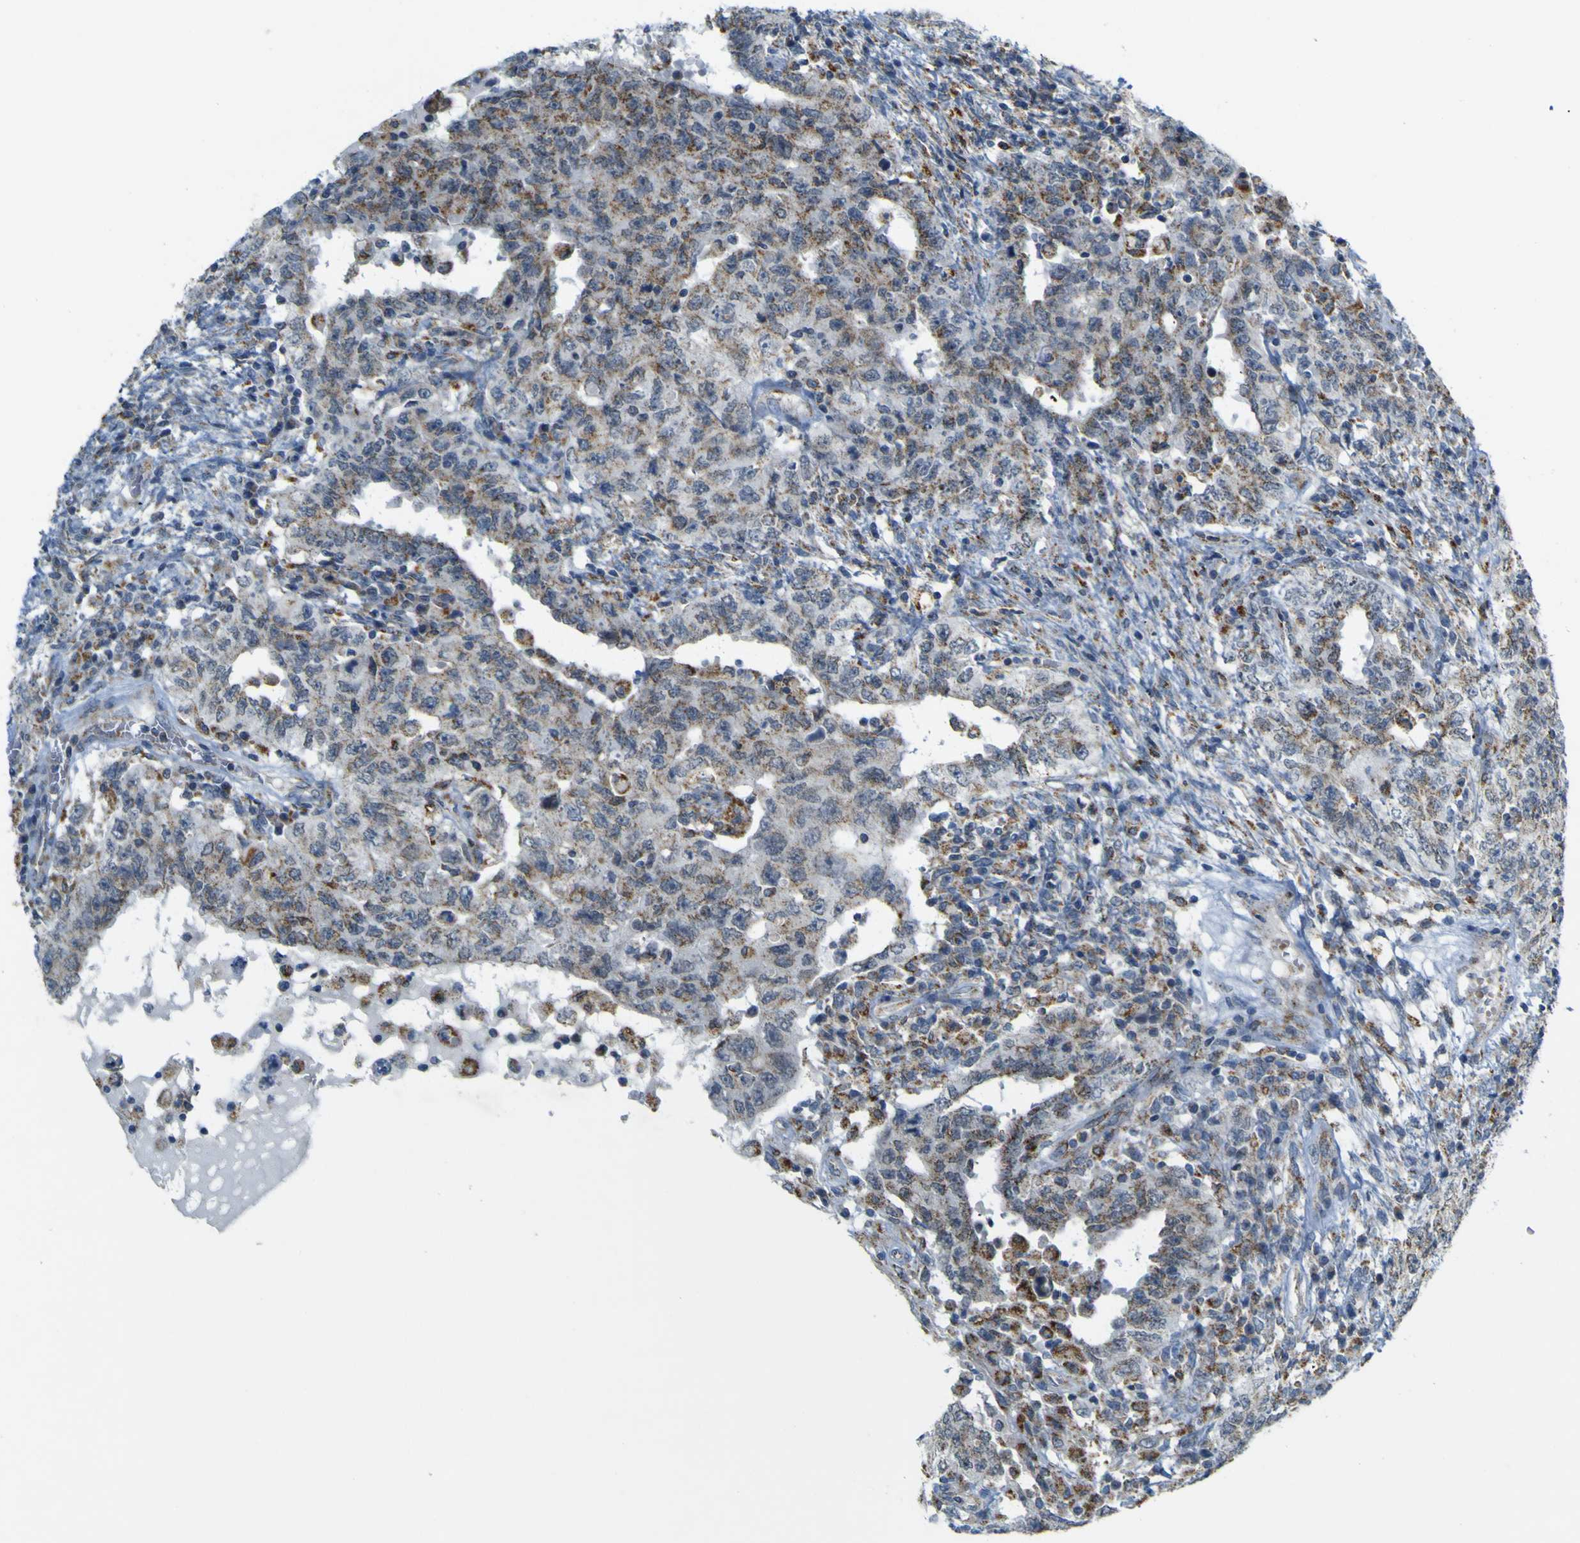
{"staining": {"intensity": "weak", "quantity": "<25%", "location": "cytoplasmic/membranous"}, "tissue": "testis cancer", "cell_type": "Tumor cells", "image_type": "cancer", "snomed": [{"axis": "morphology", "description": "Carcinoma, Embryonal, NOS"}, {"axis": "topography", "description": "Testis"}], "caption": "Tumor cells show no significant staining in testis cancer (embryonal carcinoma).", "gene": "ACBD5", "patient": {"sex": "male", "age": 26}}